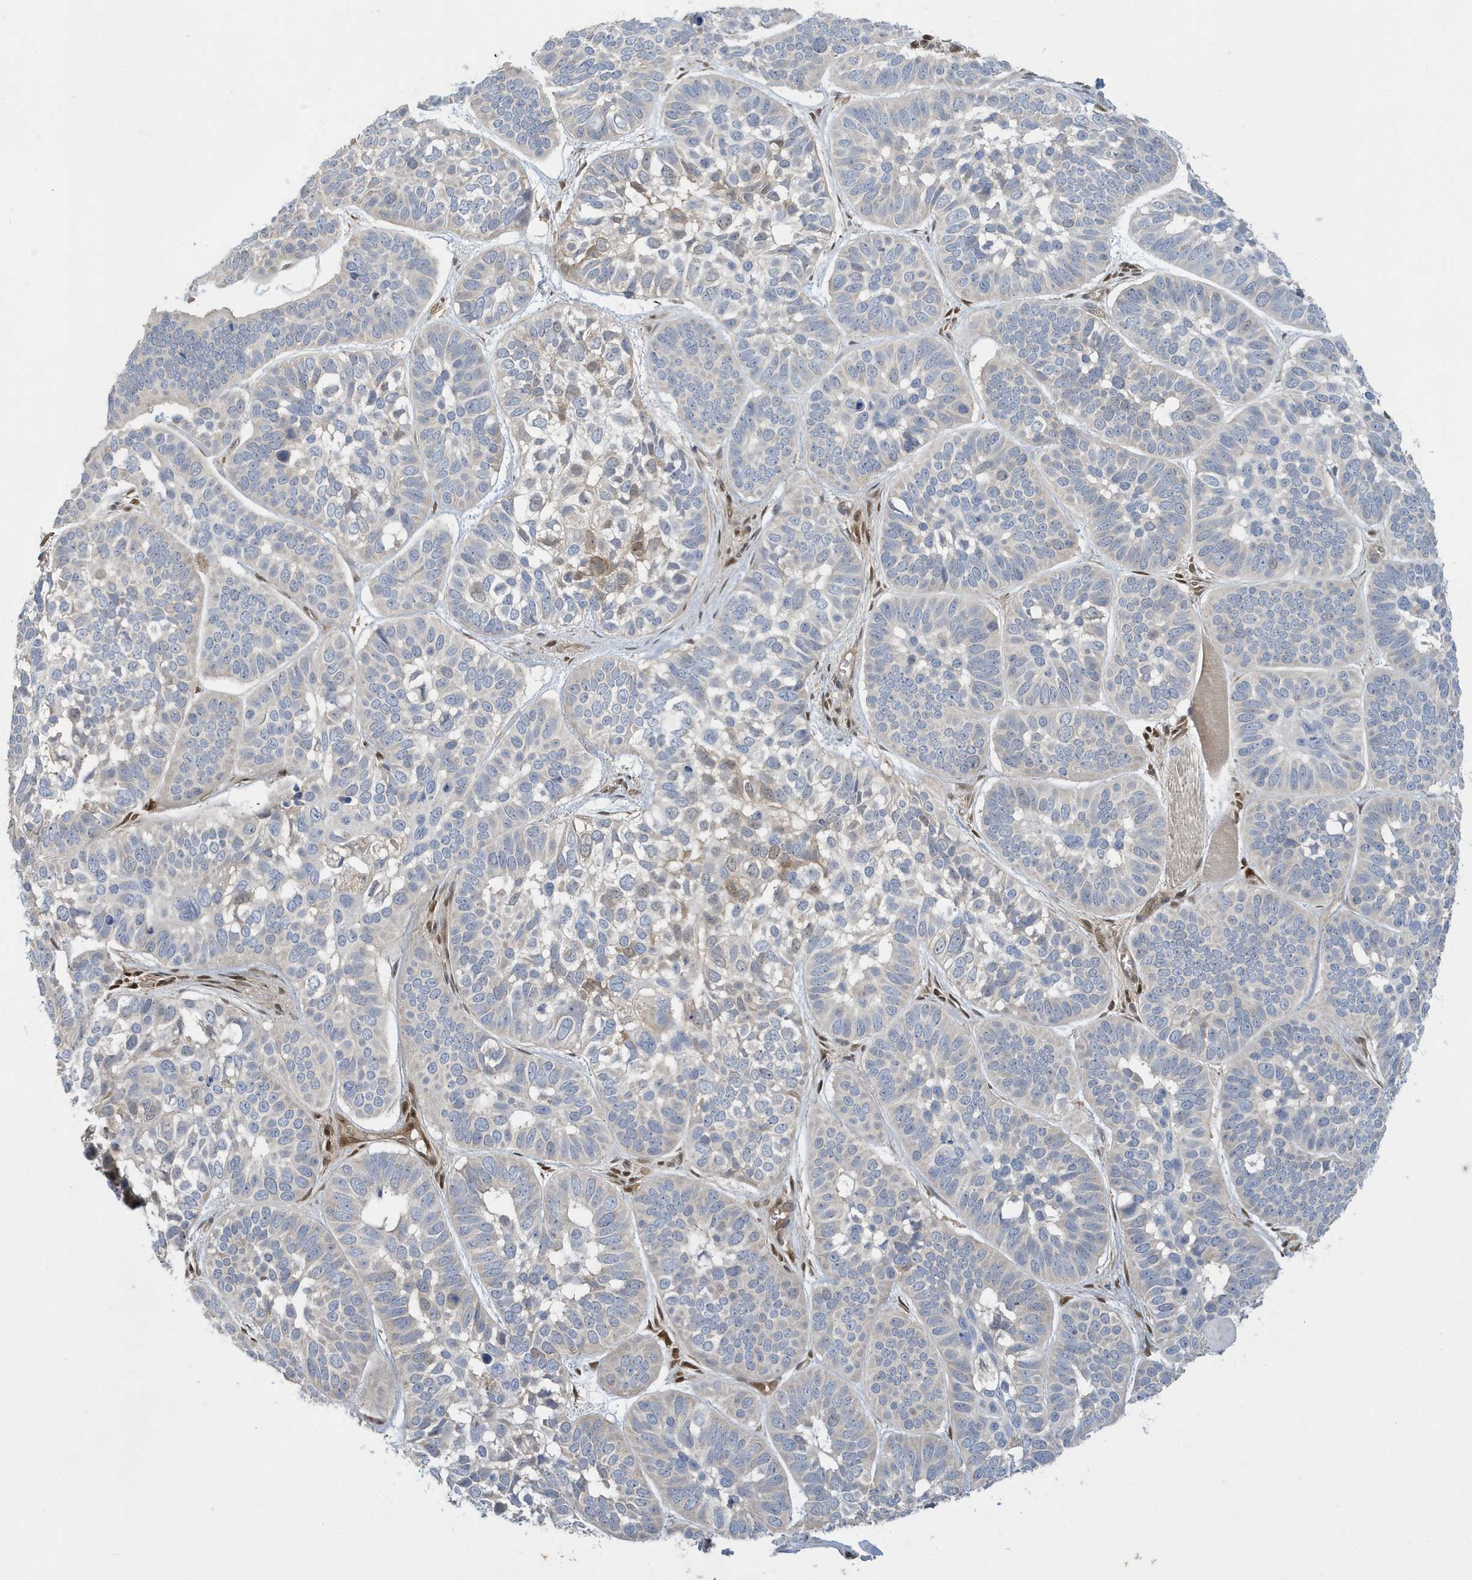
{"staining": {"intensity": "negative", "quantity": "none", "location": "none"}, "tissue": "skin cancer", "cell_type": "Tumor cells", "image_type": "cancer", "snomed": [{"axis": "morphology", "description": "Basal cell carcinoma"}, {"axis": "topography", "description": "Skin"}], "caption": "Tumor cells are negative for brown protein staining in skin basal cell carcinoma.", "gene": "NCOA7", "patient": {"sex": "male", "age": 62}}